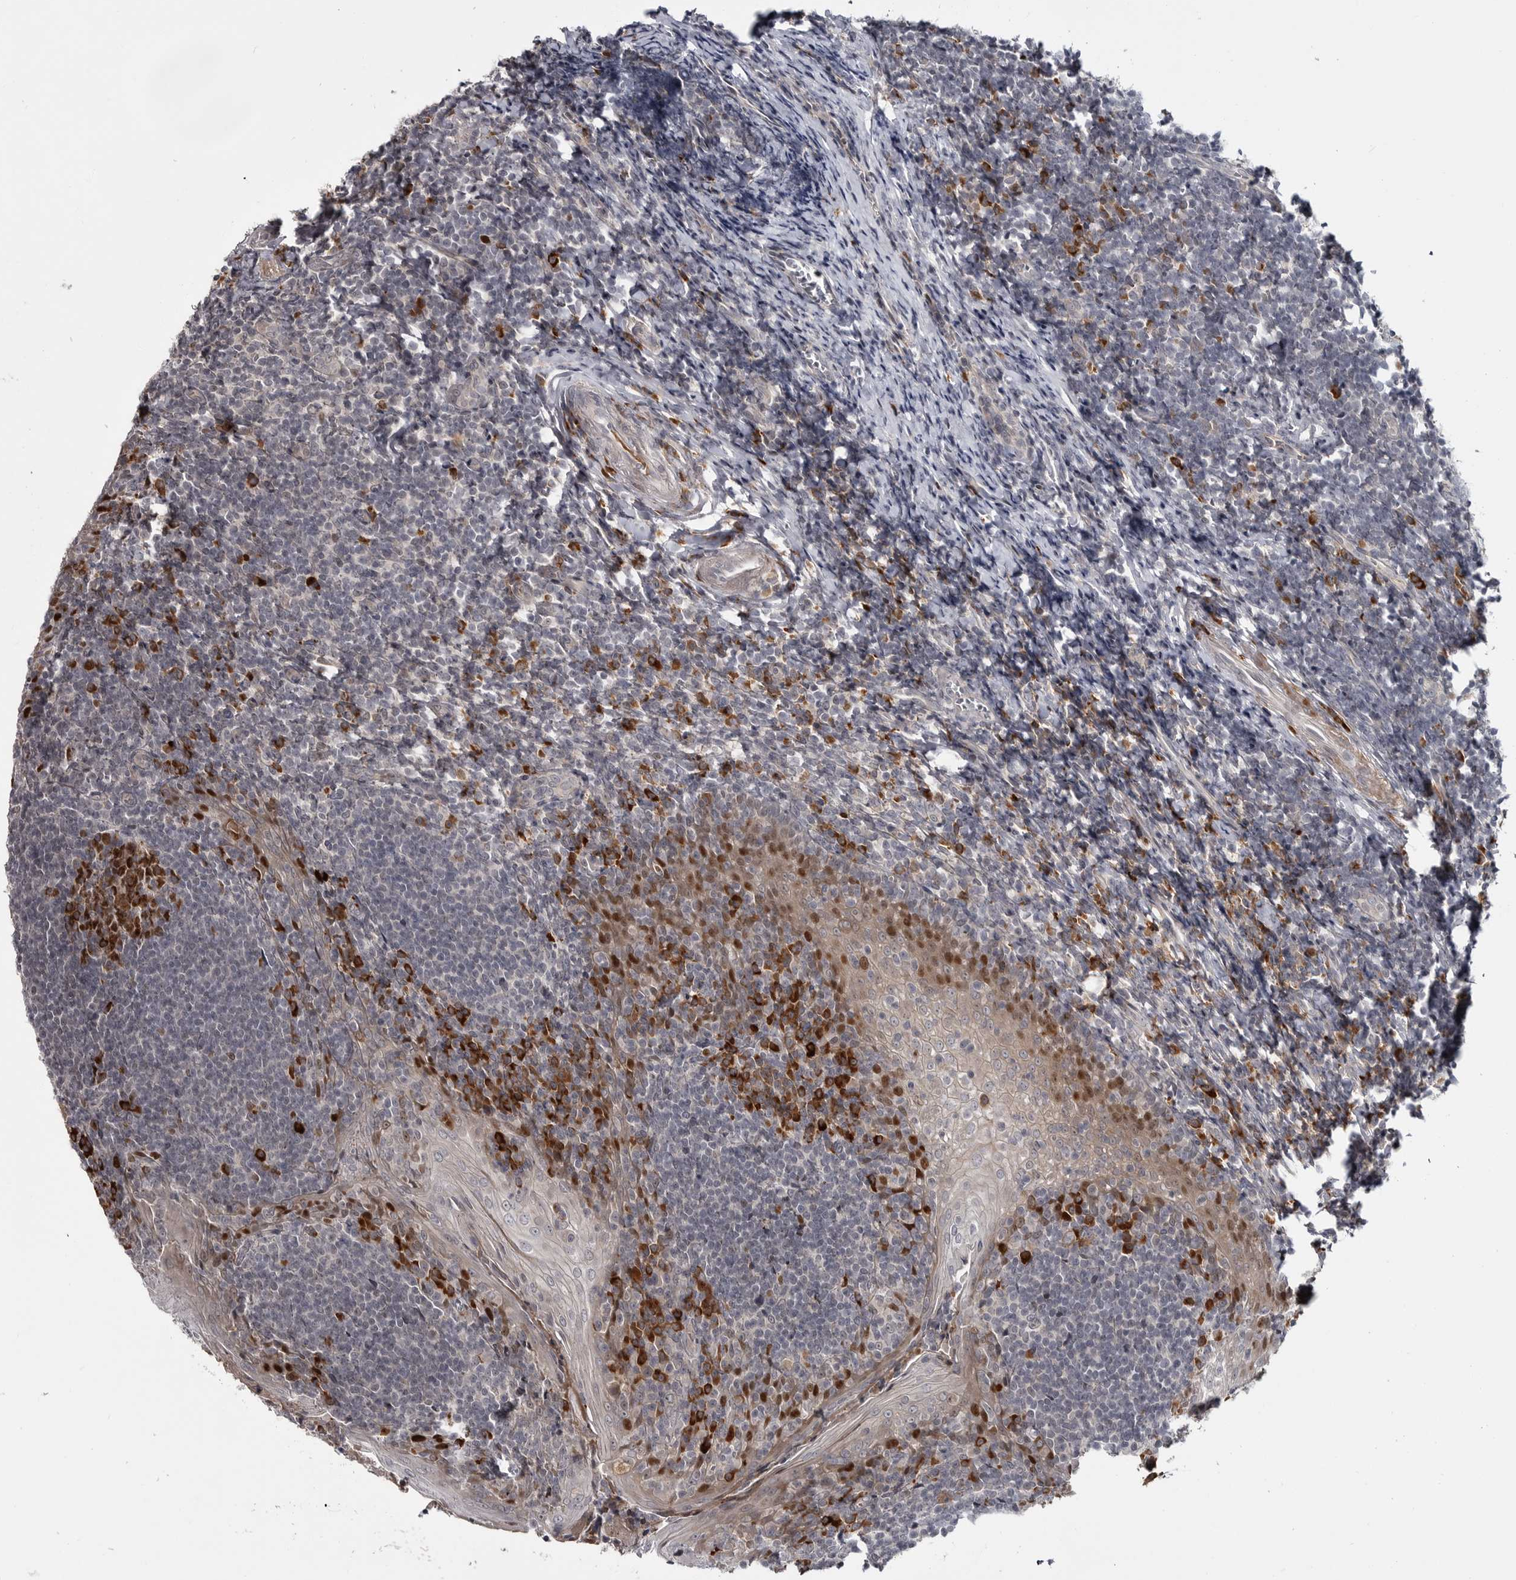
{"staining": {"intensity": "strong", "quantity": ">75%", "location": "cytoplasmic/membranous"}, "tissue": "tonsil", "cell_type": "Germinal center cells", "image_type": "normal", "snomed": [{"axis": "morphology", "description": "Normal tissue, NOS"}, {"axis": "topography", "description": "Tonsil"}], "caption": "DAB immunohistochemical staining of benign human tonsil displays strong cytoplasmic/membranous protein positivity in approximately >75% of germinal center cells.", "gene": "ZNF277", "patient": {"sex": "male", "age": 27}}